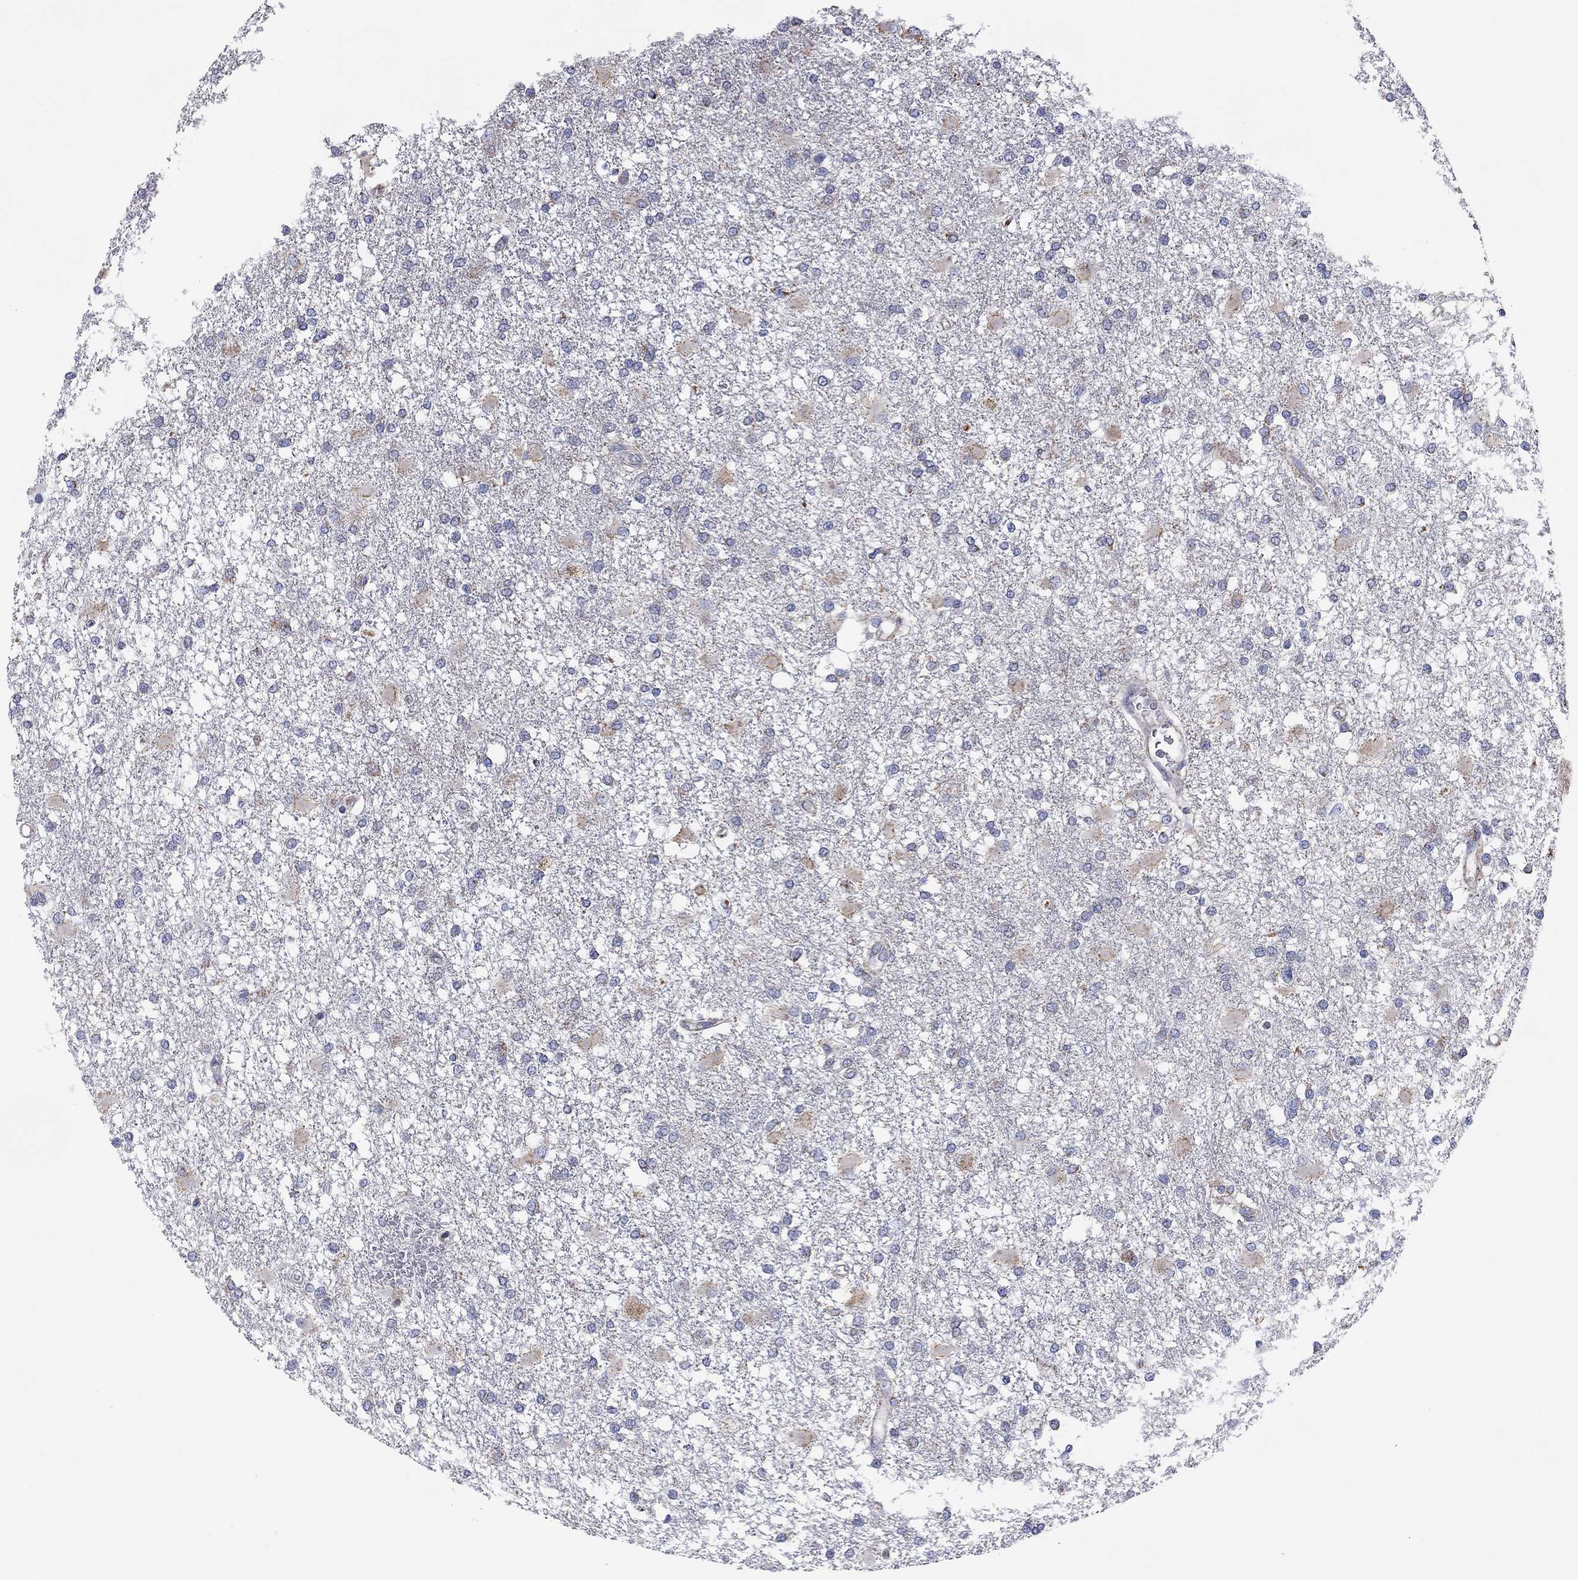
{"staining": {"intensity": "negative", "quantity": "none", "location": "none"}, "tissue": "glioma", "cell_type": "Tumor cells", "image_type": "cancer", "snomed": [{"axis": "morphology", "description": "Glioma, malignant, High grade"}, {"axis": "topography", "description": "Cerebral cortex"}], "caption": "This is an immunohistochemistry histopathology image of human glioma. There is no staining in tumor cells.", "gene": "MGST3", "patient": {"sex": "male", "age": 79}}